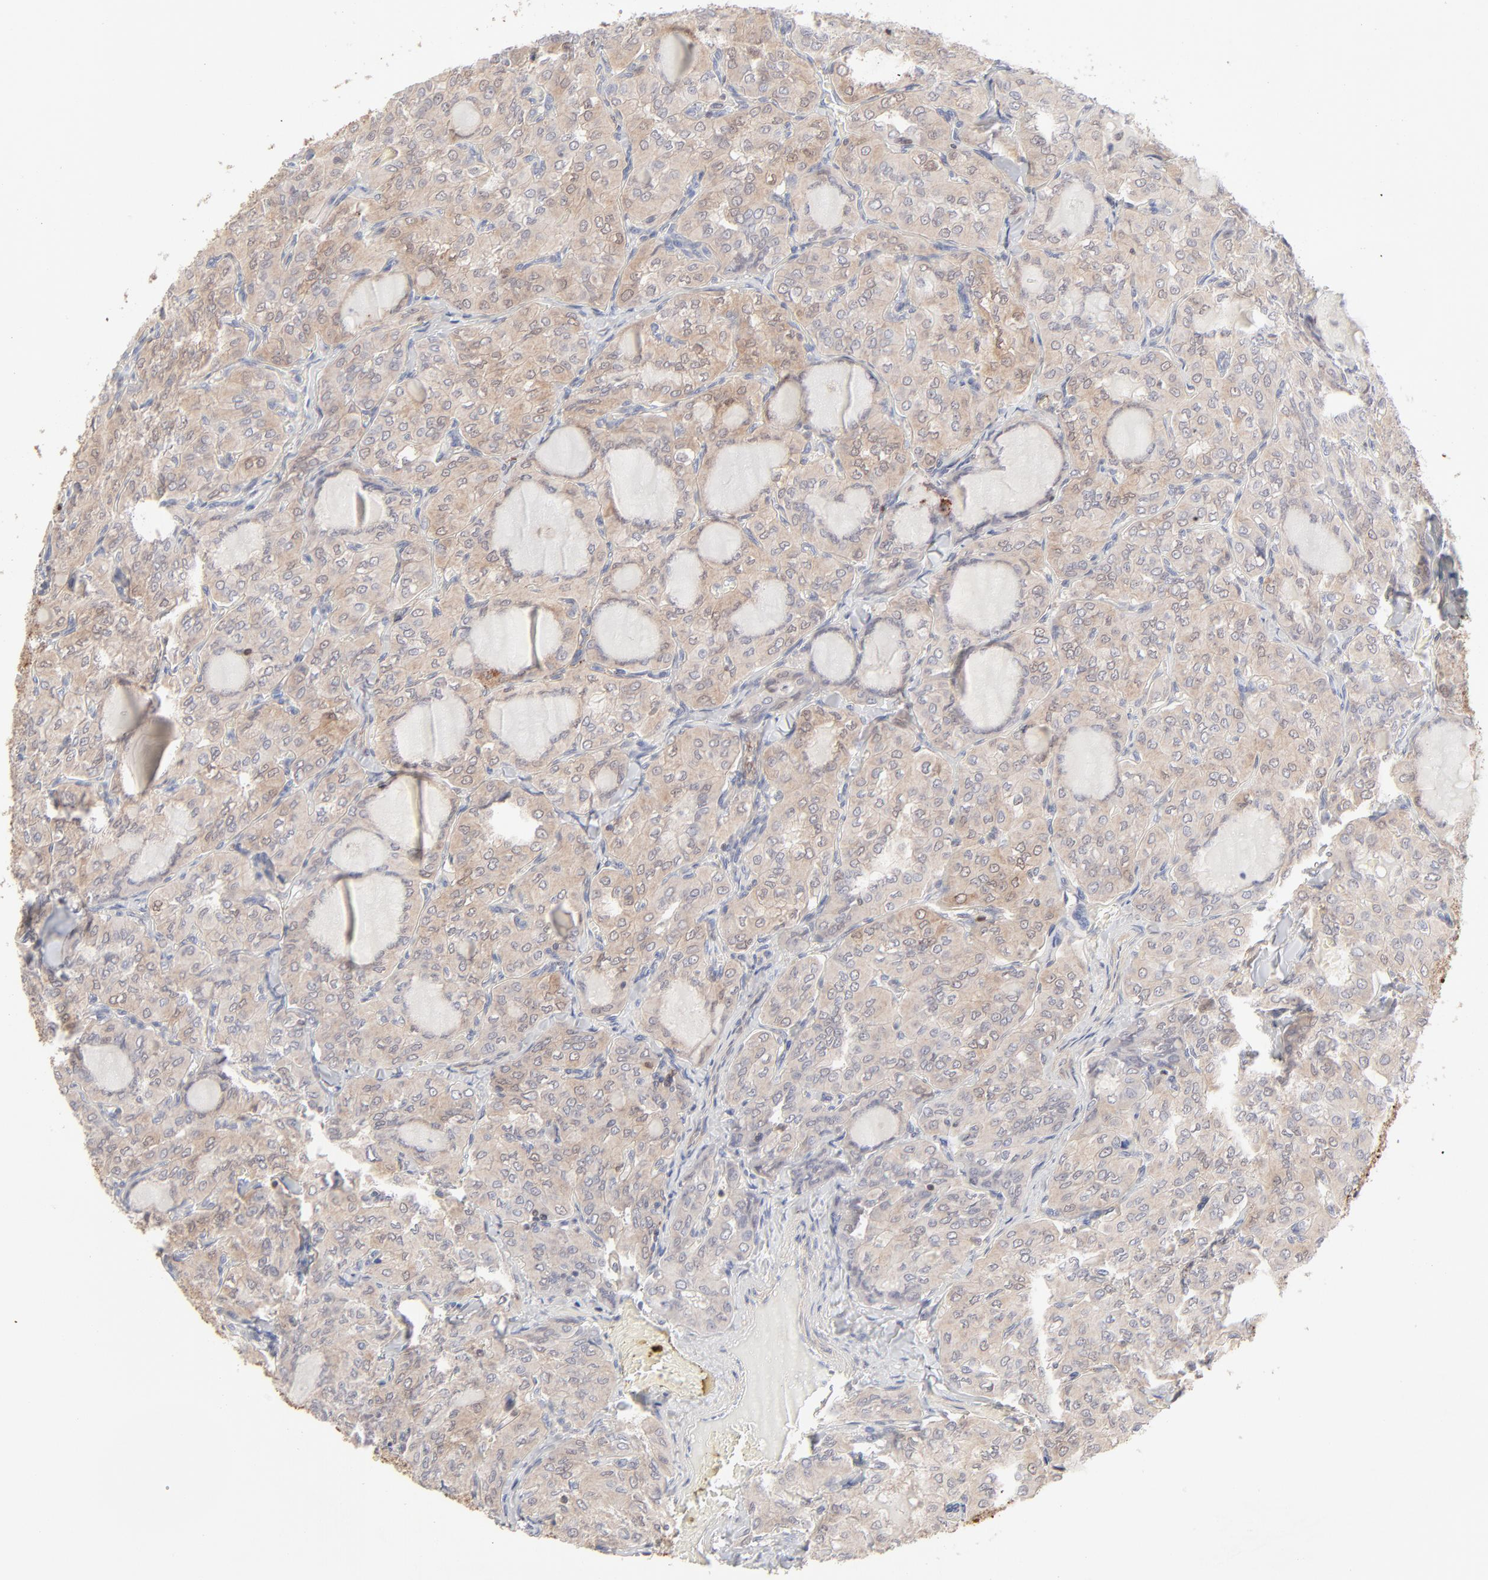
{"staining": {"intensity": "negative", "quantity": "none", "location": "none"}, "tissue": "thyroid cancer", "cell_type": "Tumor cells", "image_type": "cancer", "snomed": [{"axis": "morphology", "description": "Papillary adenocarcinoma, NOS"}, {"axis": "topography", "description": "Thyroid gland"}], "caption": "Immunohistochemical staining of thyroid papillary adenocarcinoma reveals no significant expression in tumor cells.", "gene": "CDK6", "patient": {"sex": "male", "age": 20}}